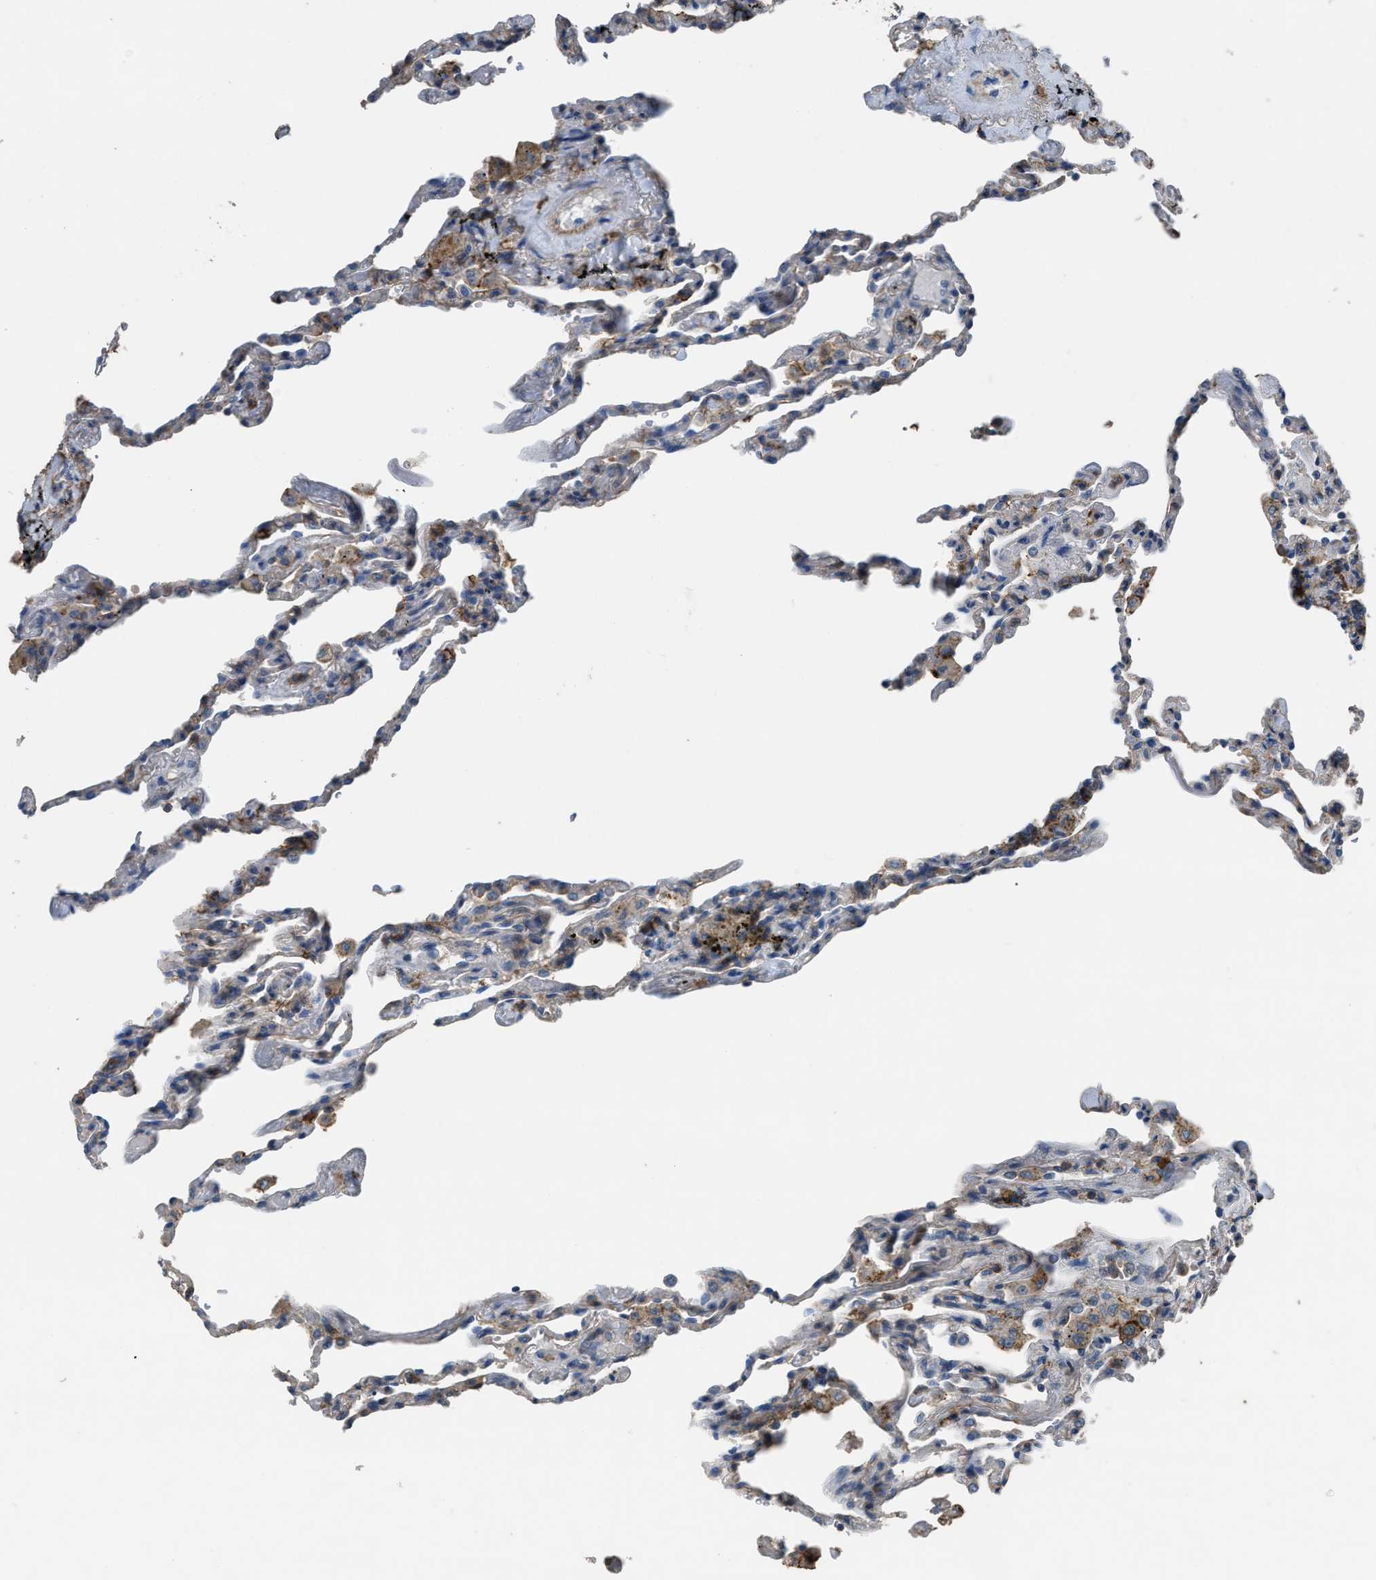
{"staining": {"intensity": "weak", "quantity": "25%-75%", "location": "cytoplasmic/membranous"}, "tissue": "lung", "cell_type": "Alveolar cells", "image_type": "normal", "snomed": [{"axis": "morphology", "description": "Normal tissue, NOS"}, {"axis": "topography", "description": "Lung"}], "caption": "Brown immunohistochemical staining in normal human lung reveals weak cytoplasmic/membranous expression in approximately 25%-75% of alveolar cells. (Brightfield microscopy of DAB IHC at high magnification).", "gene": "OR51E1", "patient": {"sex": "male", "age": 59}}